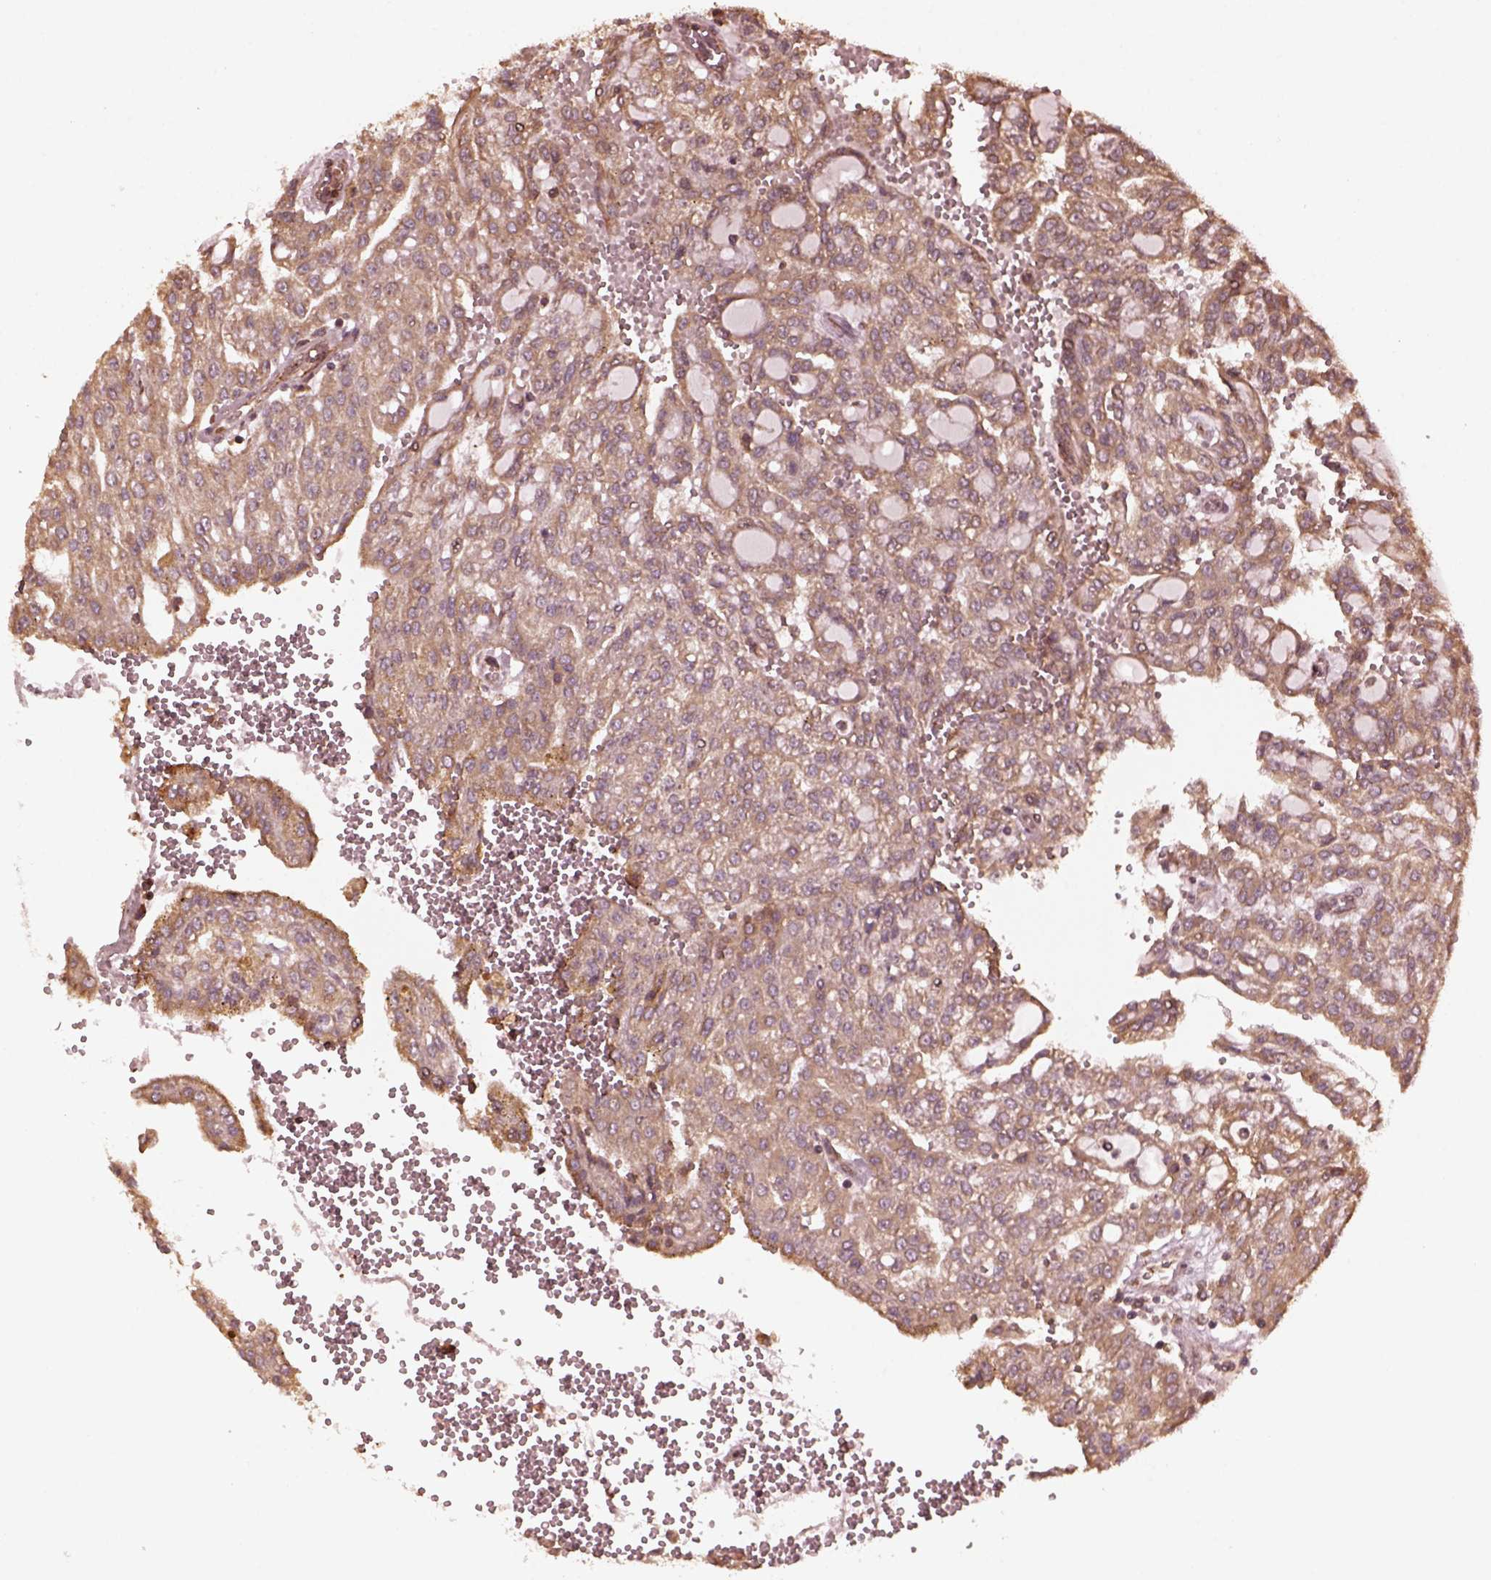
{"staining": {"intensity": "weak", "quantity": ">75%", "location": "cytoplasmic/membranous"}, "tissue": "renal cancer", "cell_type": "Tumor cells", "image_type": "cancer", "snomed": [{"axis": "morphology", "description": "Adenocarcinoma, NOS"}, {"axis": "topography", "description": "Kidney"}], "caption": "A brown stain shows weak cytoplasmic/membranous staining of a protein in renal adenocarcinoma tumor cells.", "gene": "ZNF292", "patient": {"sex": "male", "age": 63}}